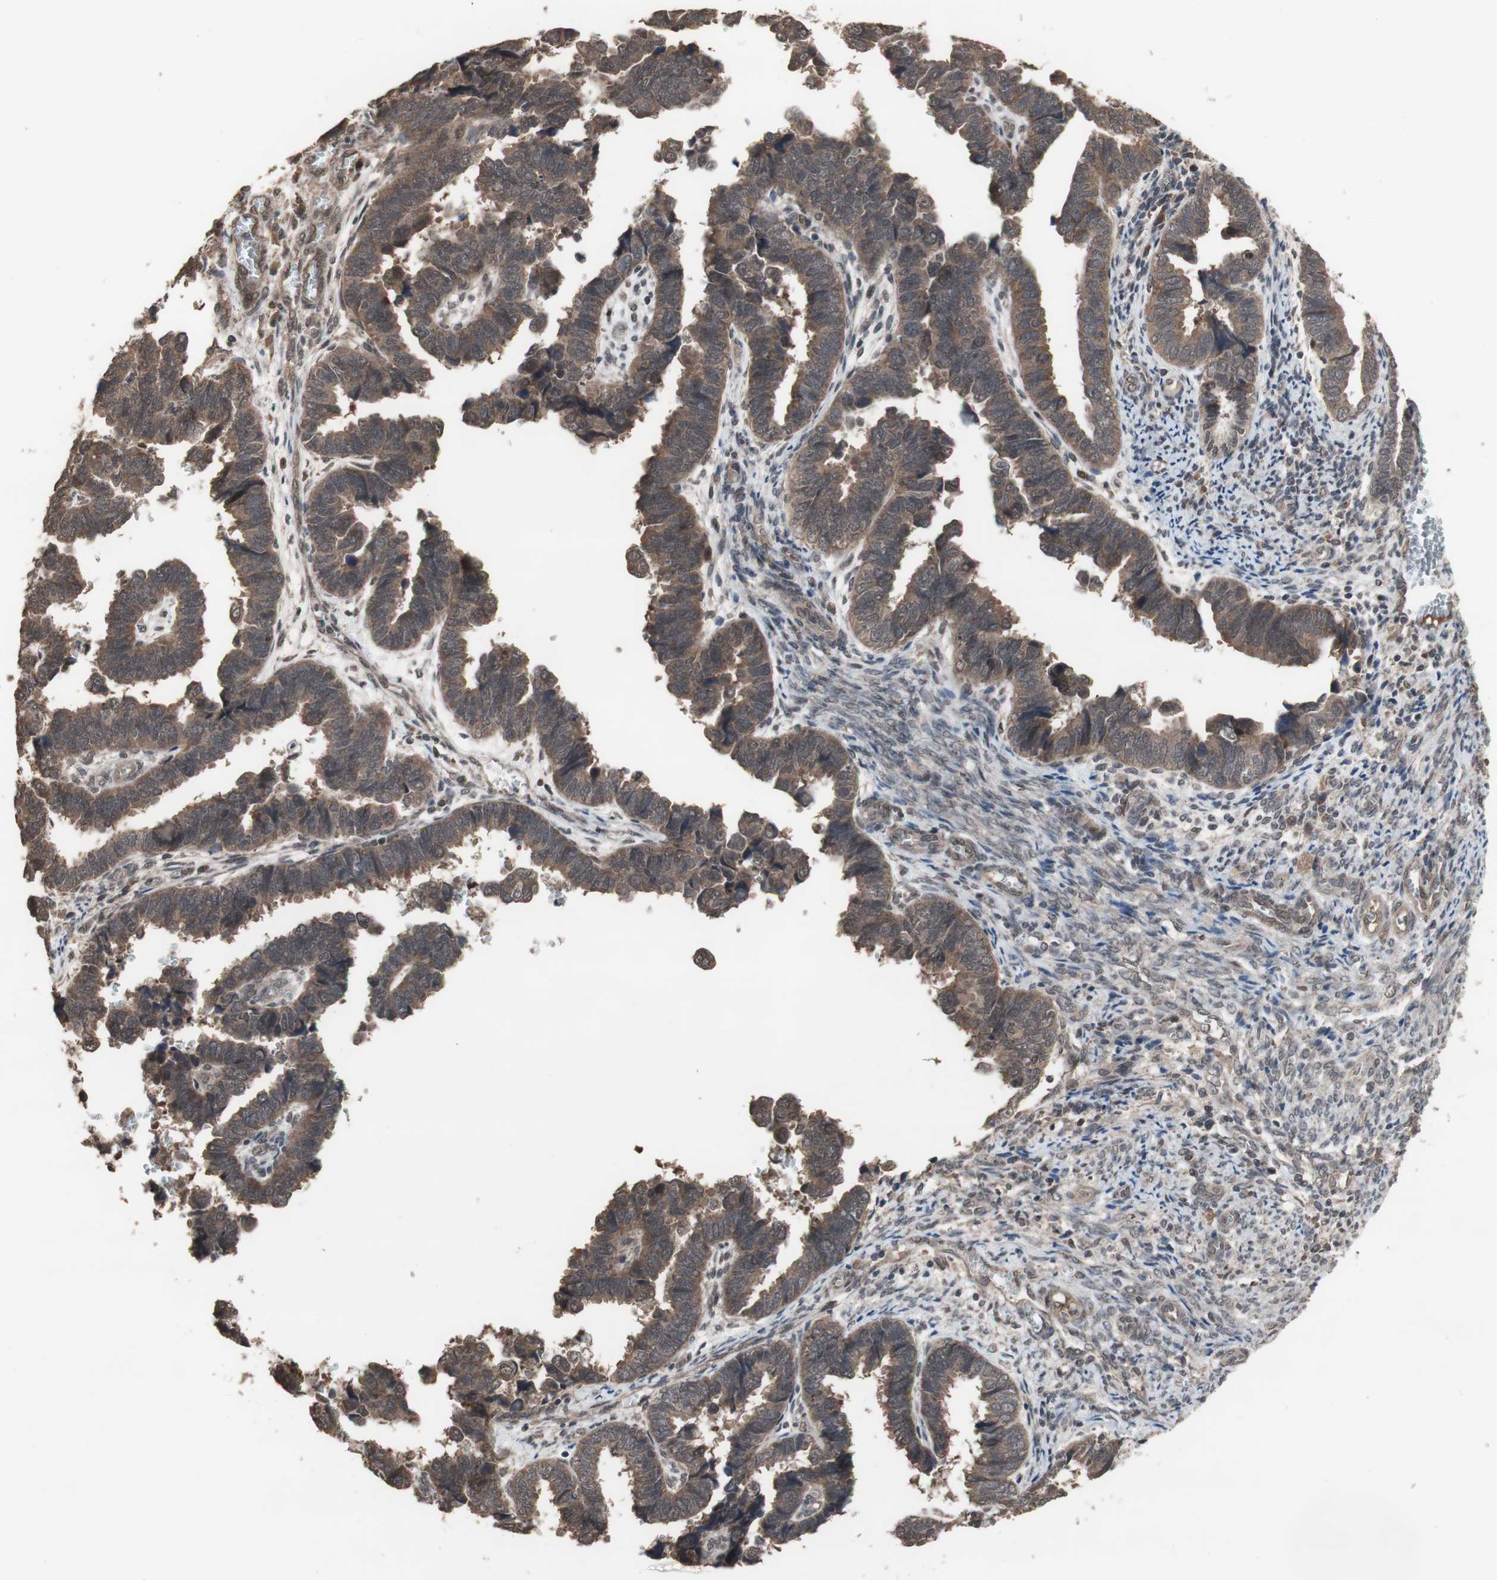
{"staining": {"intensity": "moderate", "quantity": ">75%", "location": "cytoplasmic/membranous"}, "tissue": "endometrial cancer", "cell_type": "Tumor cells", "image_type": "cancer", "snomed": [{"axis": "morphology", "description": "Adenocarcinoma, NOS"}, {"axis": "topography", "description": "Endometrium"}], "caption": "There is medium levels of moderate cytoplasmic/membranous positivity in tumor cells of endometrial cancer, as demonstrated by immunohistochemical staining (brown color).", "gene": "KANSL1", "patient": {"sex": "female", "age": 75}}